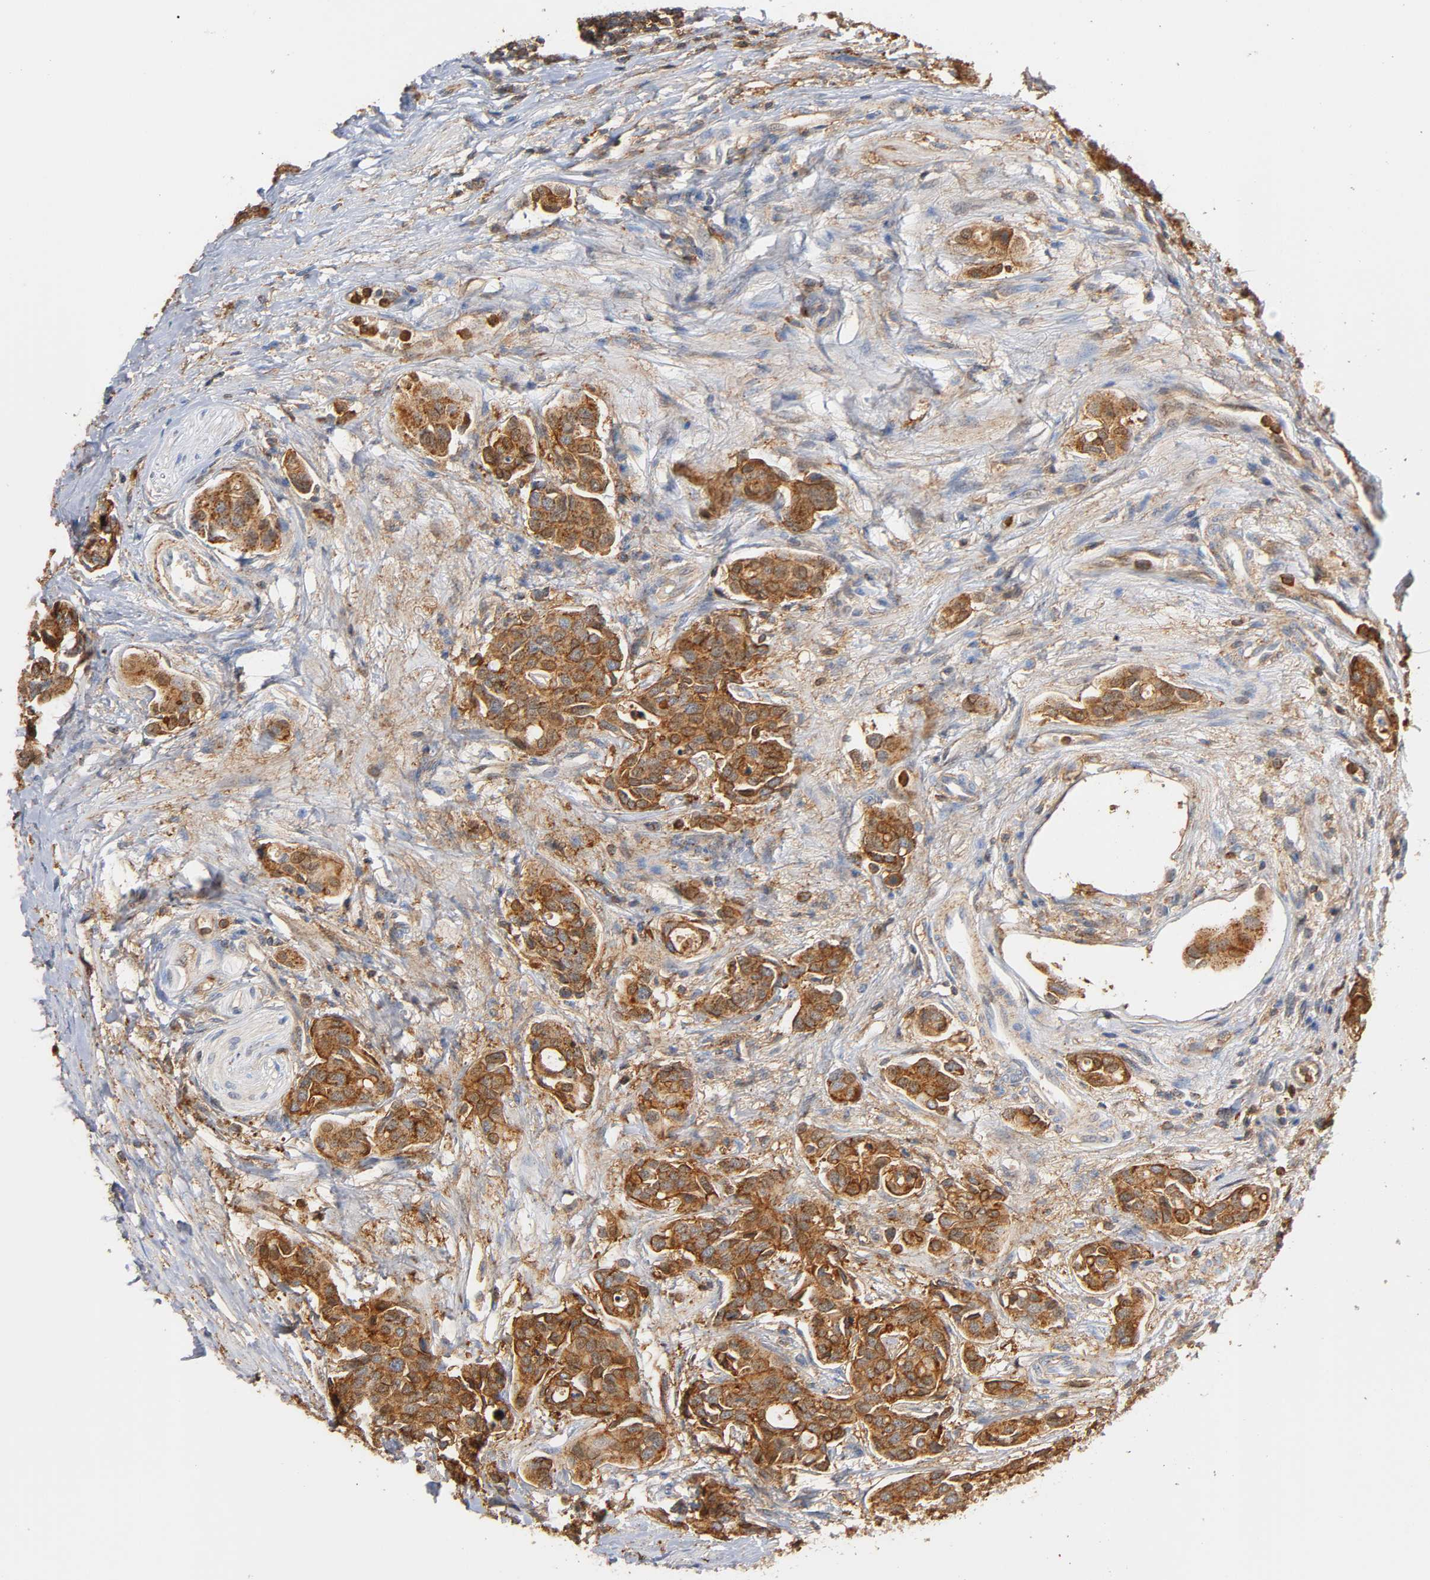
{"staining": {"intensity": "moderate", "quantity": ">75%", "location": "cytoplasmic/membranous"}, "tissue": "urothelial cancer", "cell_type": "Tumor cells", "image_type": "cancer", "snomed": [{"axis": "morphology", "description": "Urothelial carcinoma, High grade"}, {"axis": "topography", "description": "Urinary bladder"}], "caption": "Urothelial carcinoma (high-grade) stained for a protein reveals moderate cytoplasmic/membranous positivity in tumor cells.", "gene": "ANXA11", "patient": {"sex": "male", "age": 78}}